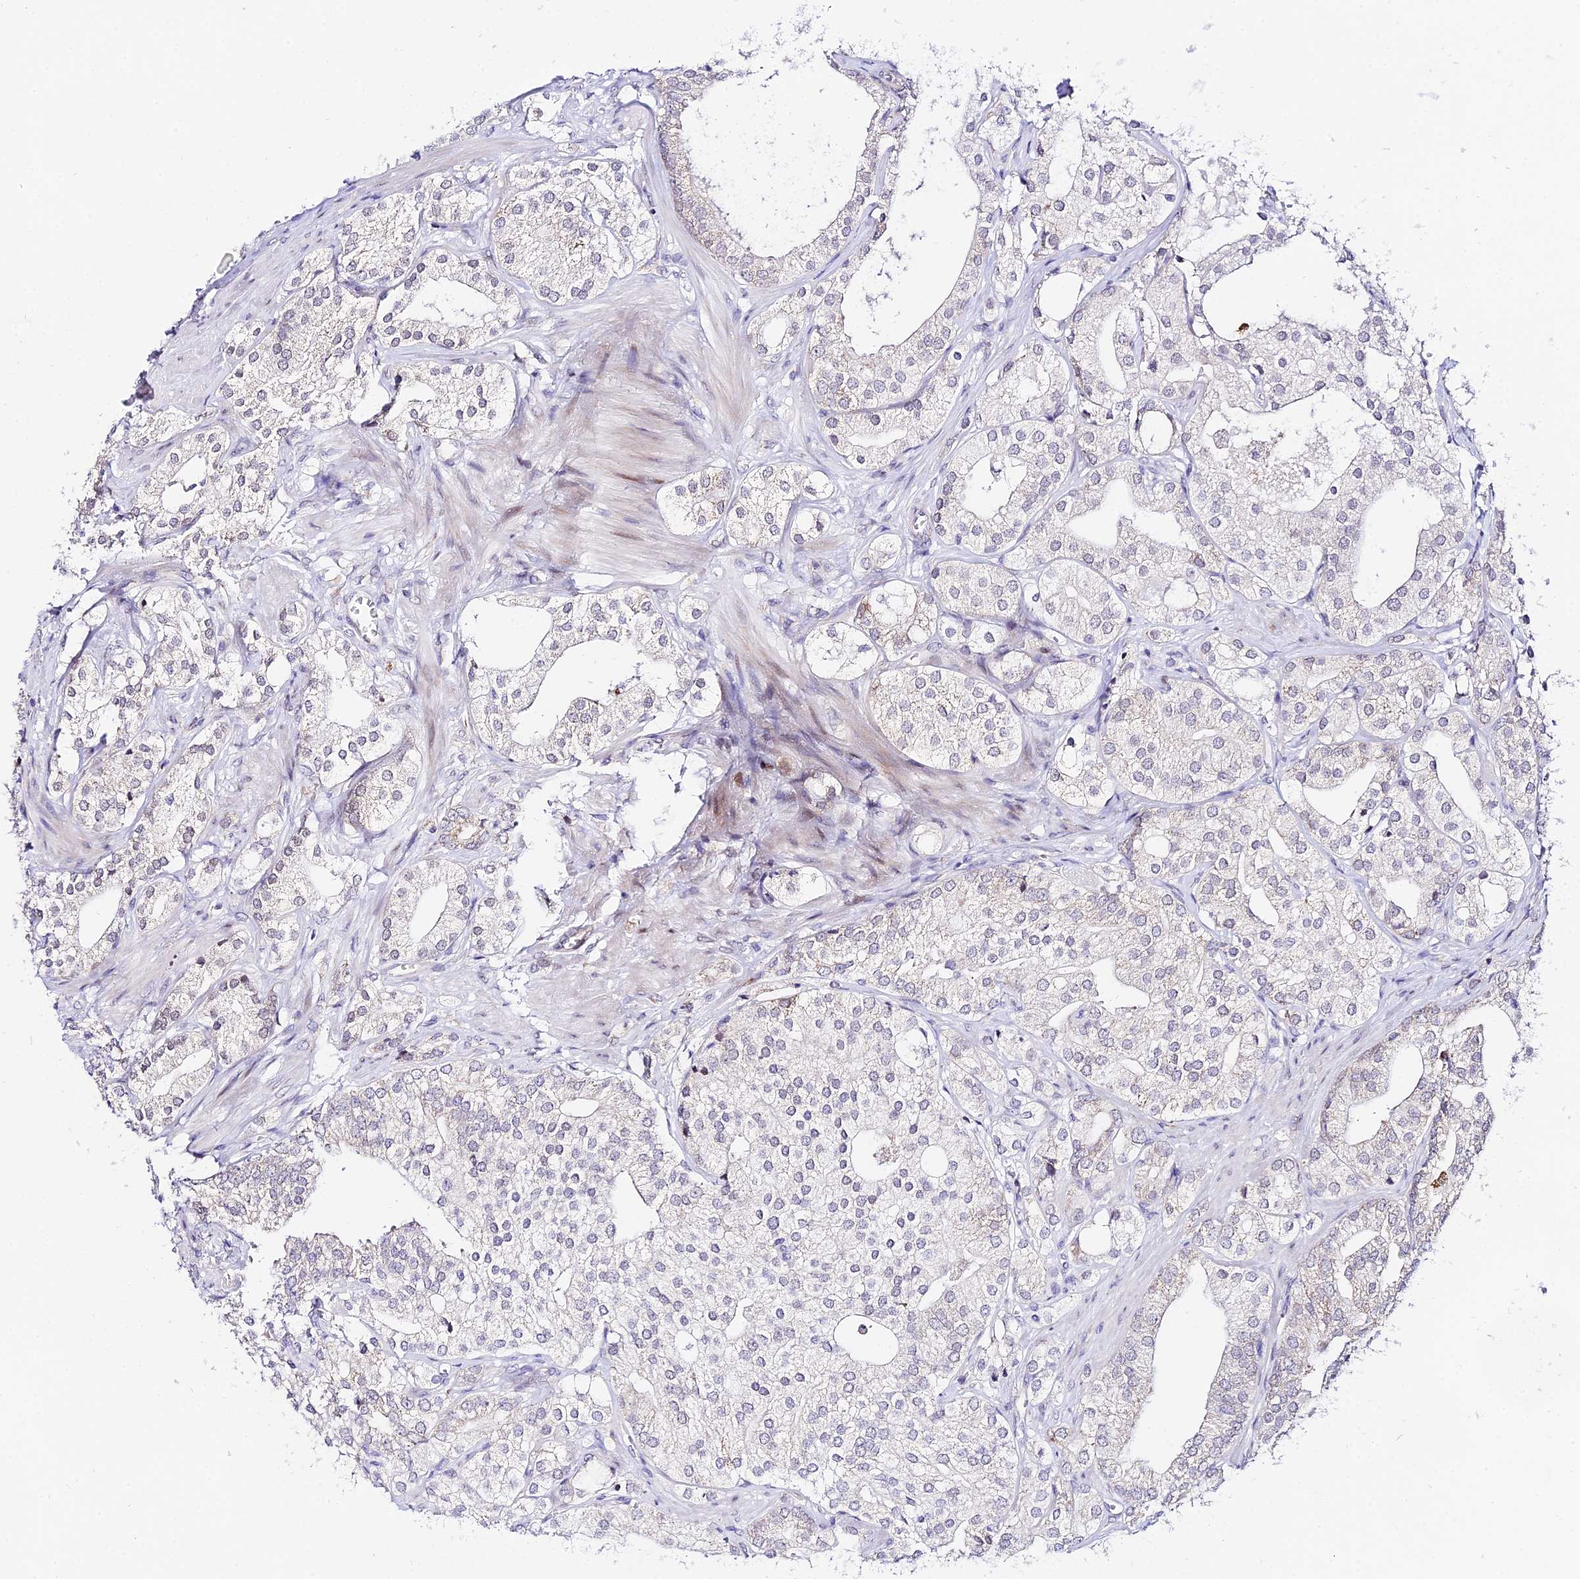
{"staining": {"intensity": "negative", "quantity": "none", "location": "none"}, "tissue": "prostate cancer", "cell_type": "Tumor cells", "image_type": "cancer", "snomed": [{"axis": "morphology", "description": "Adenocarcinoma, High grade"}, {"axis": "topography", "description": "Prostate"}], "caption": "Prostate cancer stained for a protein using IHC demonstrates no expression tumor cells.", "gene": "ATP5PB", "patient": {"sex": "male", "age": 50}}